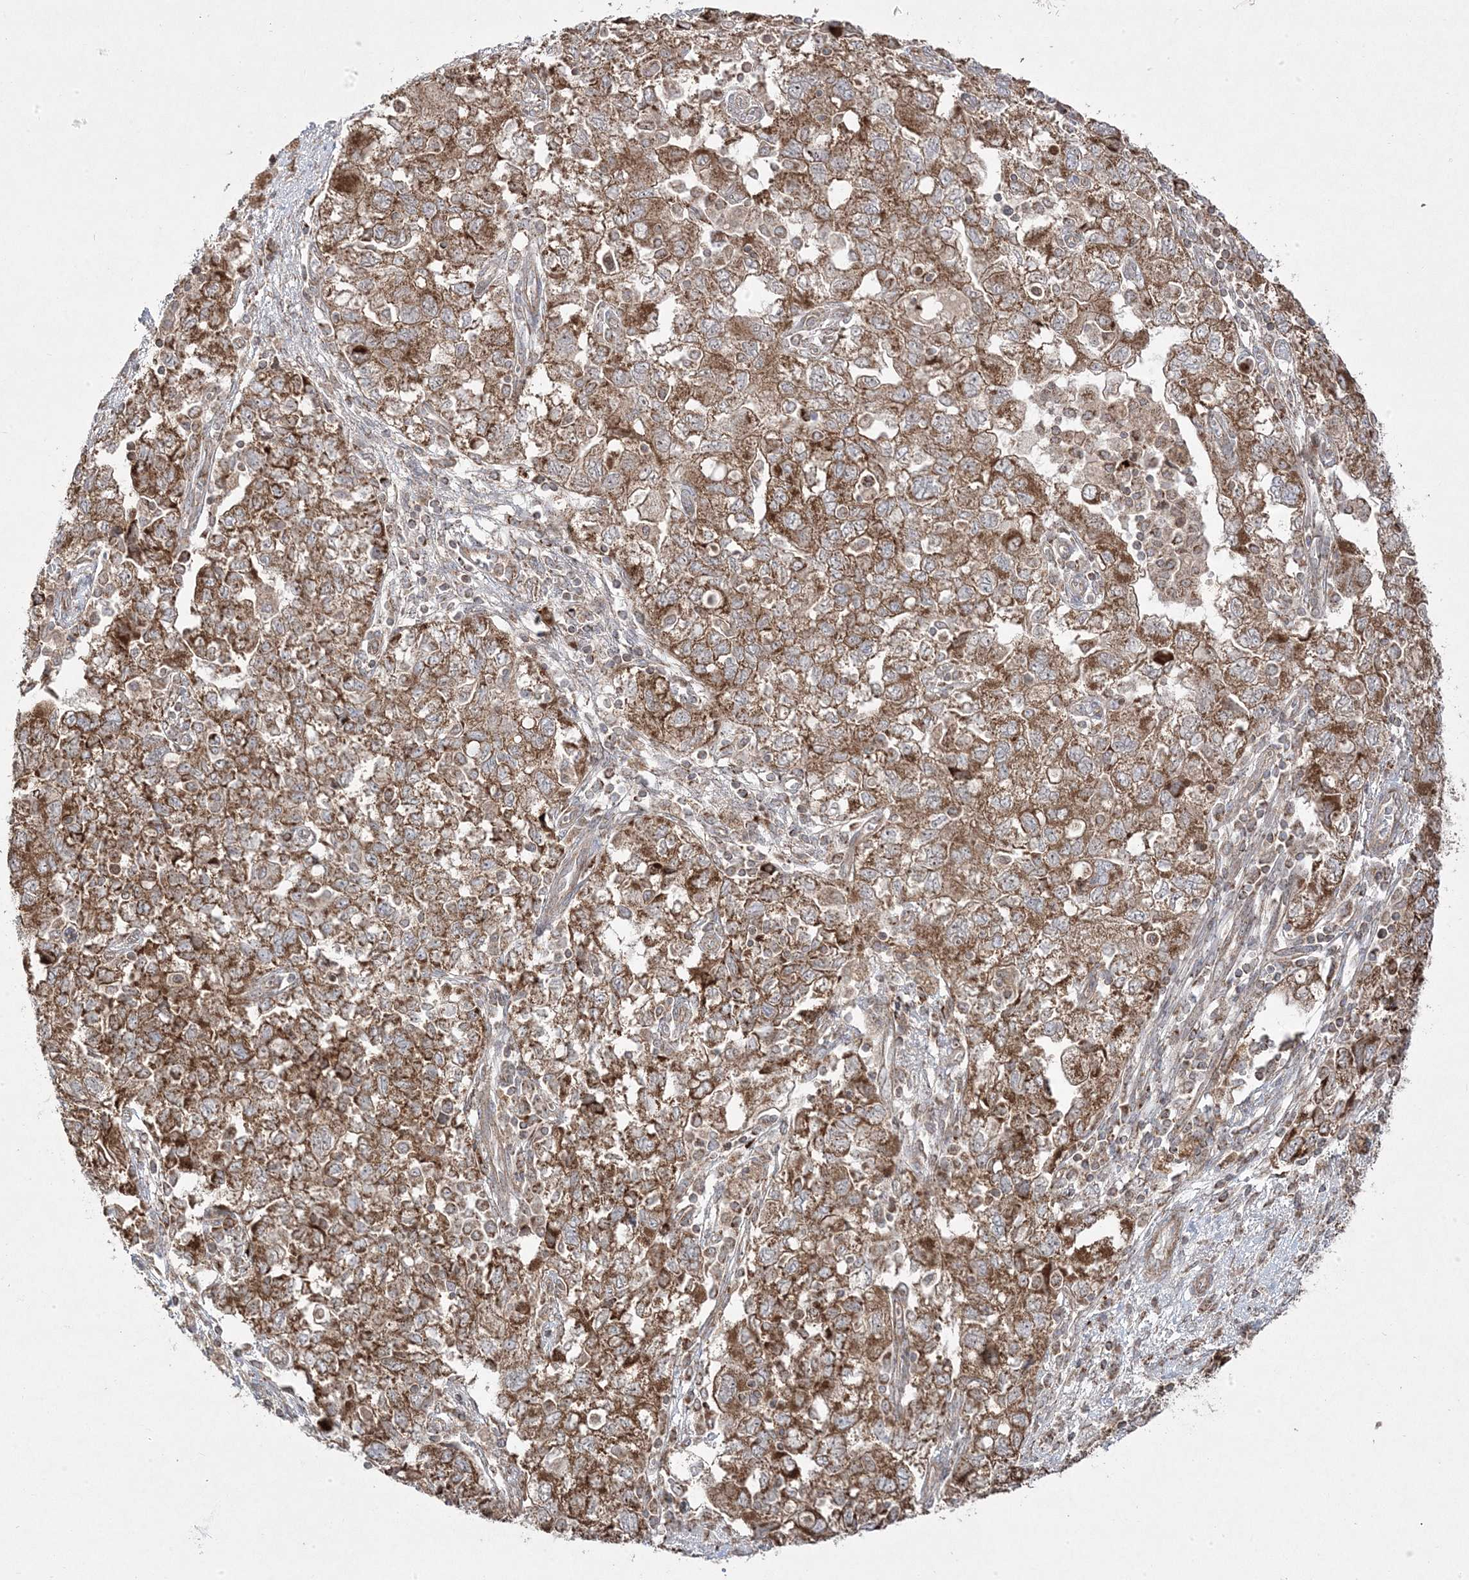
{"staining": {"intensity": "moderate", "quantity": ">75%", "location": "cytoplasmic/membranous"}, "tissue": "ovarian cancer", "cell_type": "Tumor cells", "image_type": "cancer", "snomed": [{"axis": "morphology", "description": "Carcinoma, NOS"}, {"axis": "morphology", "description": "Cystadenocarcinoma, serous, NOS"}, {"axis": "topography", "description": "Ovary"}], "caption": "Ovarian cancer (carcinoma) was stained to show a protein in brown. There is medium levels of moderate cytoplasmic/membranous expression in approximately >75% of tumor cells.", "gene": "CLUAP1", "patient": {"sex": "female", "age": 69}}